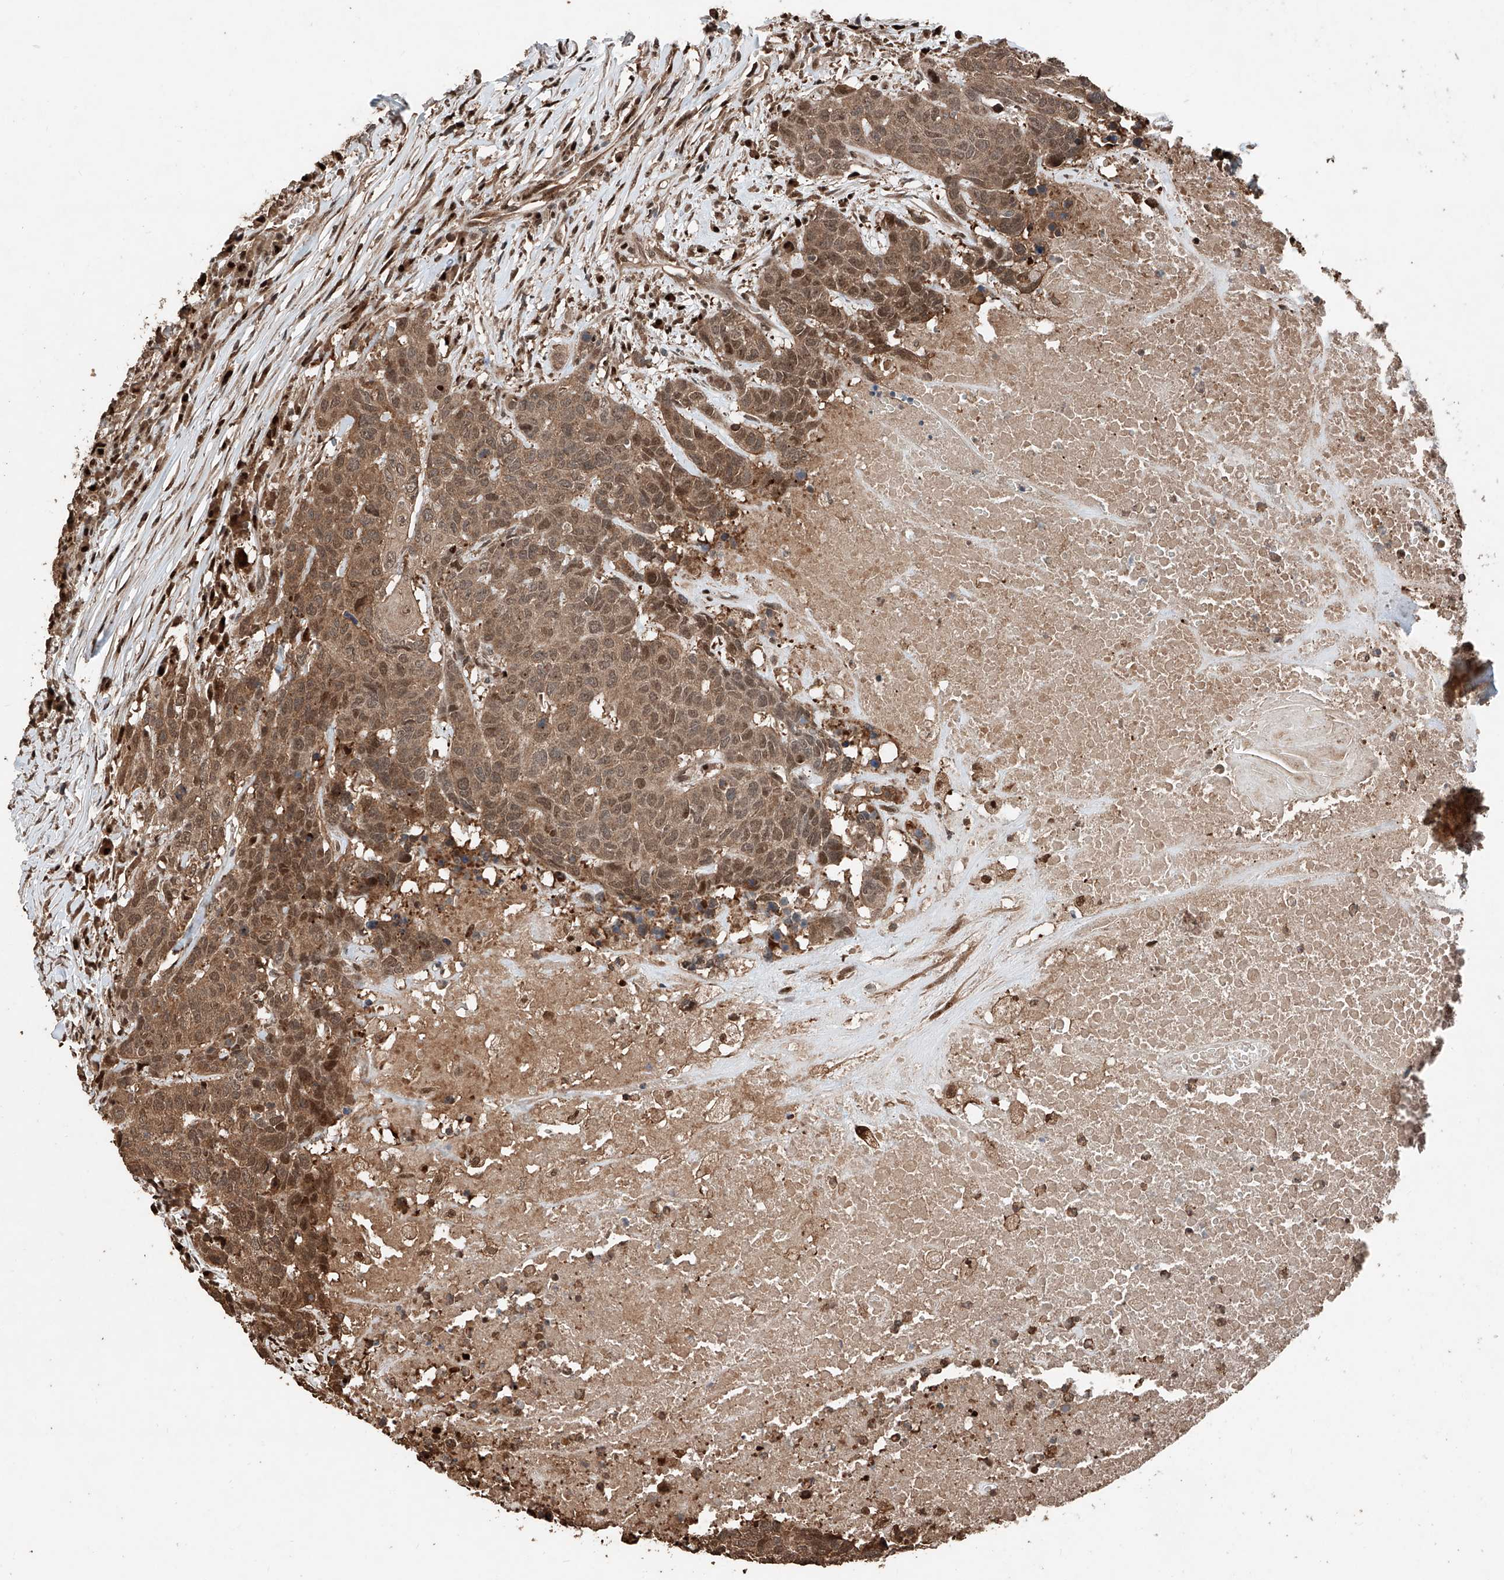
{"staining": {"intensity": "moderate", "quantity": ">75%", "location": "cytoplasmic/membranous,nuclear"}, "tissue": "head and neck cancer", "cell_type": "Tumor cells", "image_type": "cancer", "snomed": [{"axis": "morphology", "description": "Squamous cell carcinoma, NOS"}, {"axis": "topography", "description": "Head-Neck"}], "caption": "Squamous cell carcinoma (head and neck) stained with immunohistochemistry demonstrates moderate cytoplasmic/membranous and nuclear staining in approximately >75% of tumor cells.", "gene": "RMND1", "patient": {"sex": "male", "age": 66}}